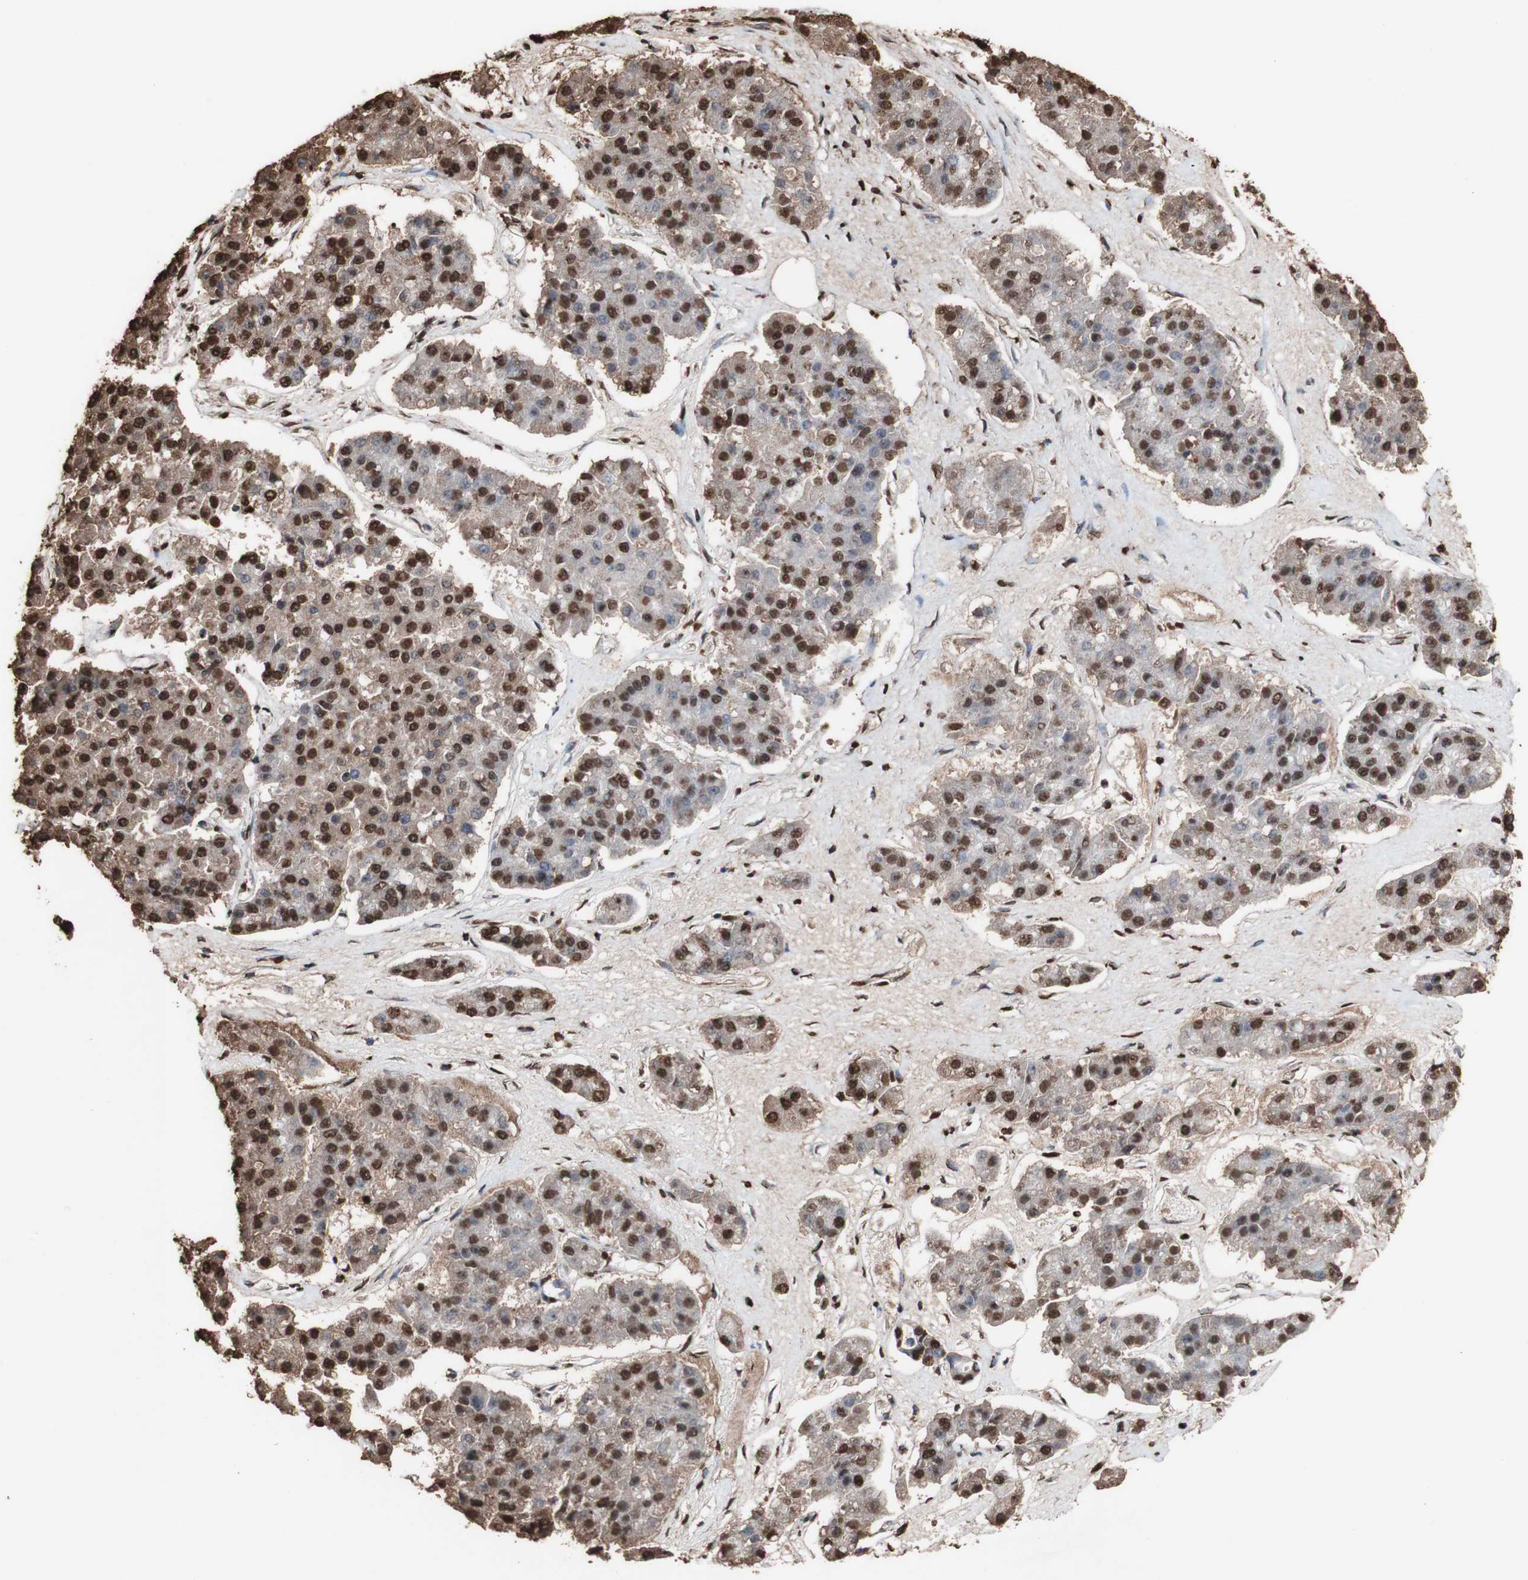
{"staining": {"intensity": "strong", "quantity": ">75%", "location": "cytoplasmic/membranous,nuclear"}, "tissue": "pancreatic cancer", "cell_type": "Tumor cells", "image_type": "cancer", "snomed": [{"axis": "morphology", "description": "Adenocarcinoma, NOS"}, {"axis": "topography", "description": "Pancreas"}], "caption": "Protein positivity by immunohistochemistry shows strong cytoplasmic/membranous and nuclear staining in about >75% of tumor cells in pancreatic adenocarcinoma.", "gene": "PIDD1", "patient": {"sex": "male", "age": 50}}